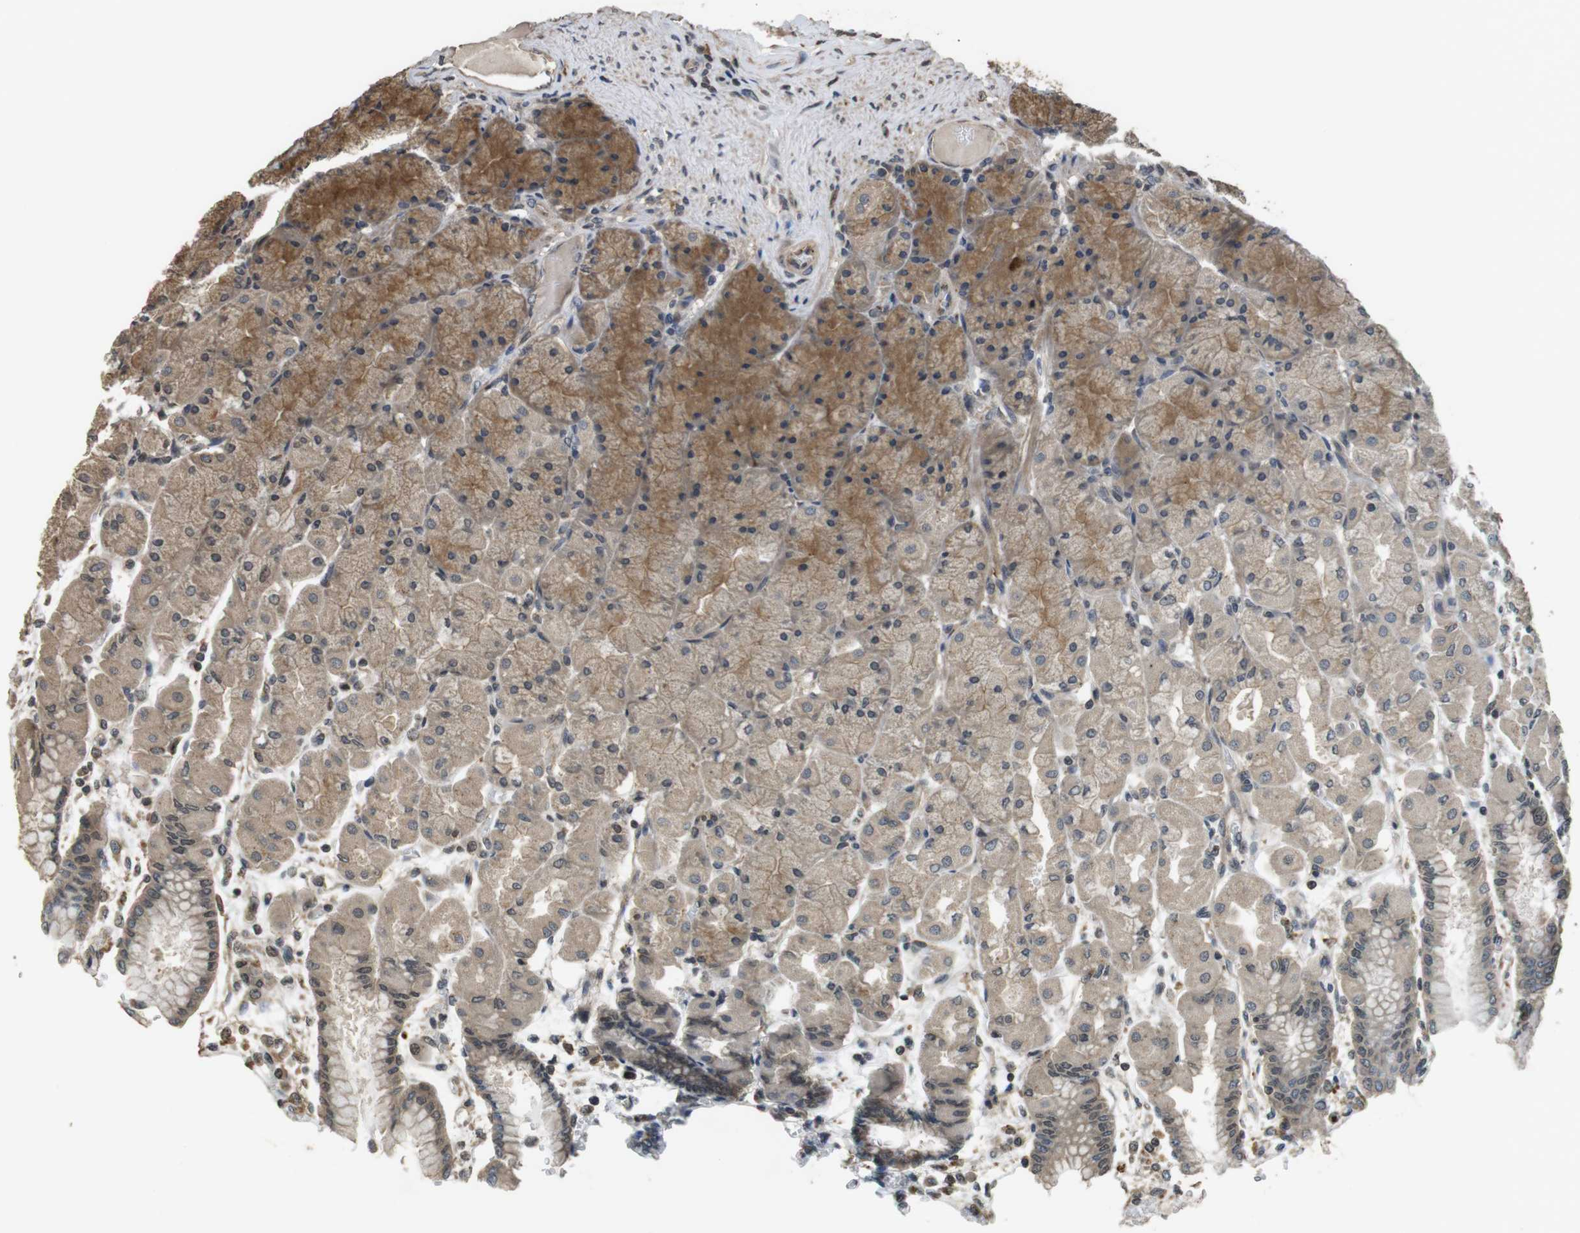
{"staining": {"intensity": "moderate", "quantity": ">75%", "location": "cytoplasmic/membranous"}, "tissue": "stomach", "cell_type": "Glandular cells", "image_type": "normal", "snomed": [{"axis": "morphology", "description": "Normal tissue, NOS"}, {"axis": "topography", "description": "Stomach, upper"}], "caption": "Glandular cells exhibit medium levels of moderate cytoplasmic/membranous expression in approximately >75% of cells in benign stomach. The protein is shown in brown color, while the nuclei are stained blue.", "gene": "FZD10", "patient": {"sex": "female", "age": 56}}